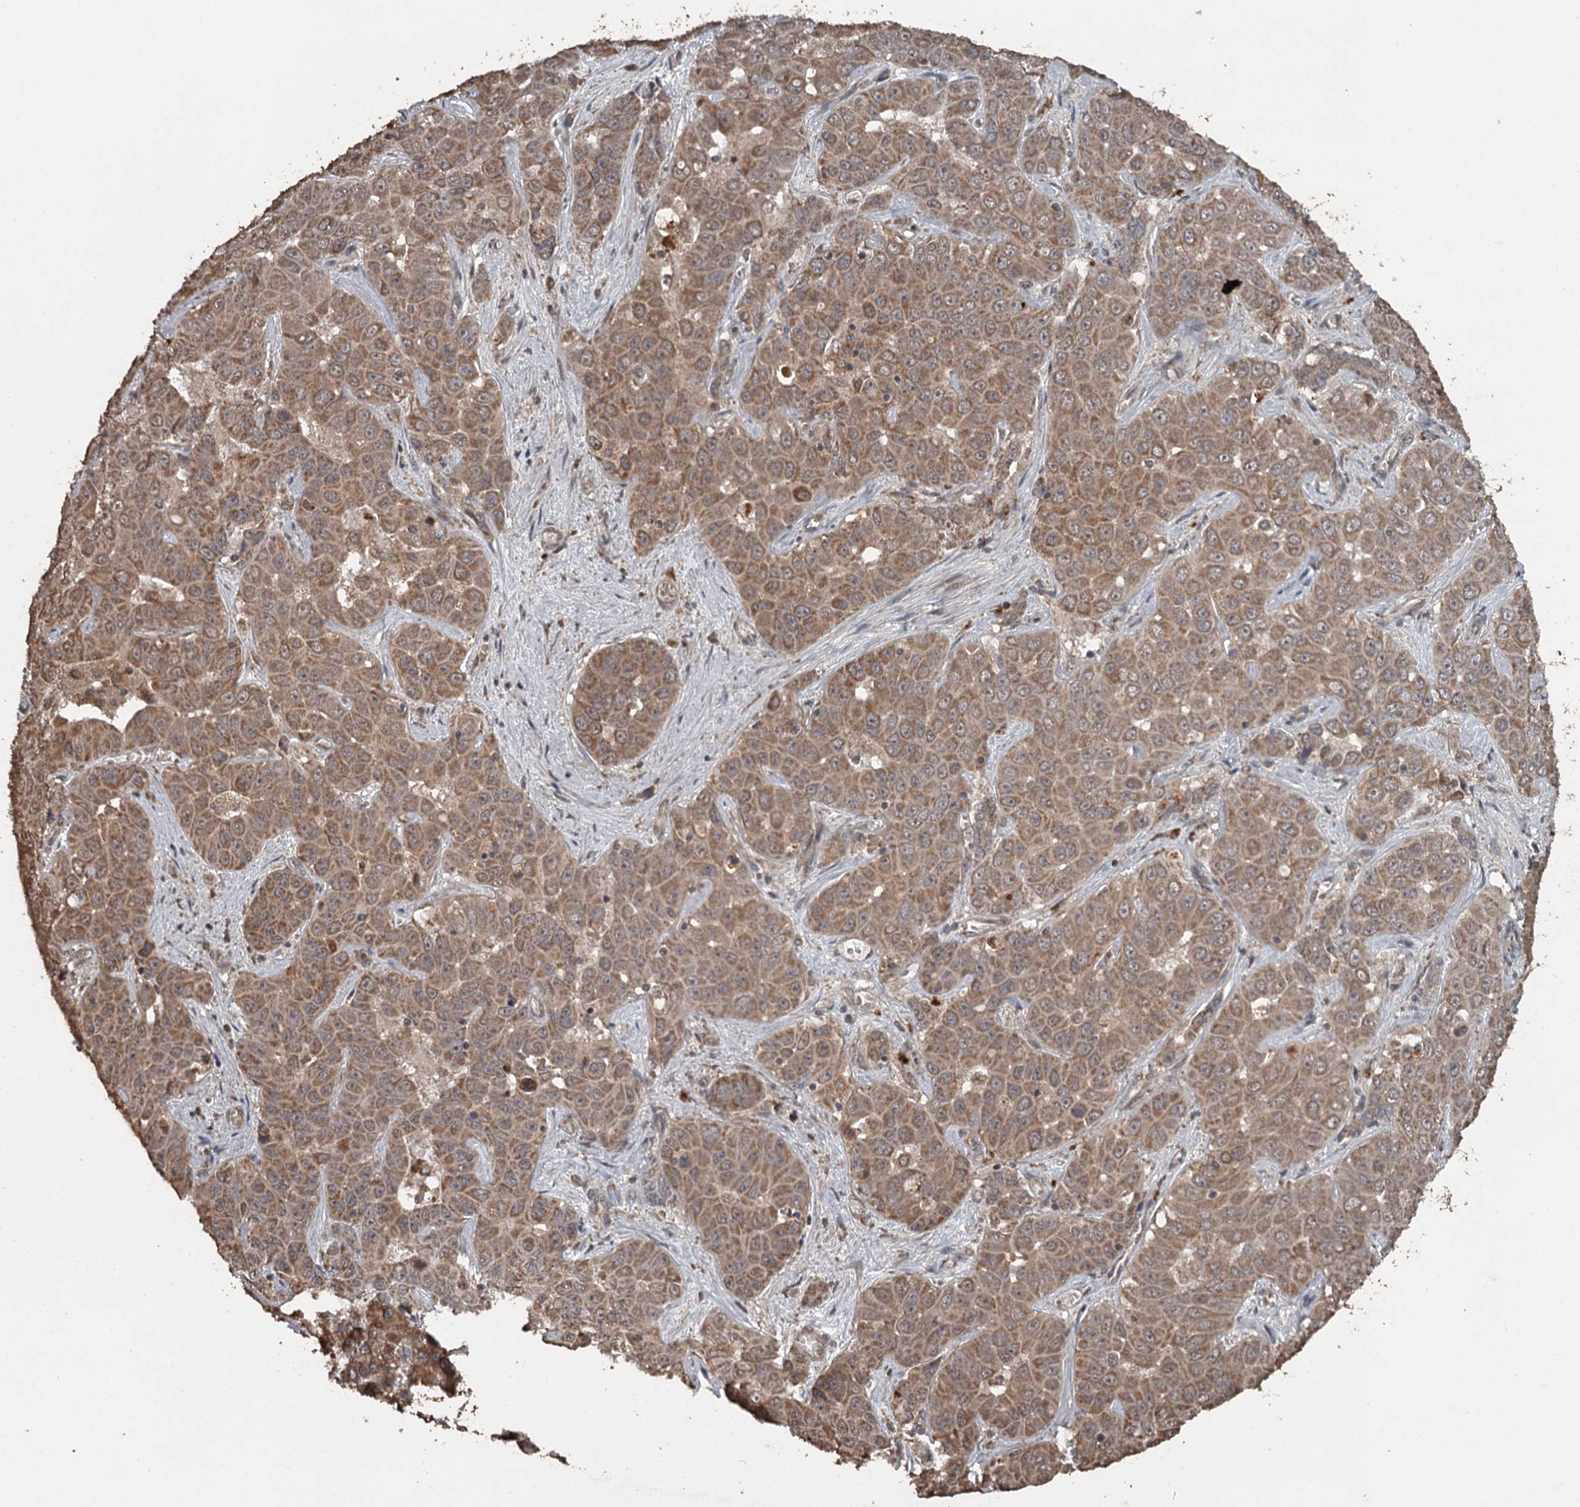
{"staining": {"intensity": "moderate", "quantity": ">75%", "location": "cytoplasmic/membranous"}, "tissue": "liver cancer", "cell_type": "Tumor cells", "image_type": "cancer", "snomed": [{"axis": "morphology", "description": "Cholangiocarcinoma"}, {"axis": "topography", "description": "Liver"}], "caption": "This is a photomicrograph of immunohistochemistry (IHC) staining of liver cancer, which shows moderate positivity in the cytoplasmic/membranous of tumor cells.", "gene": "WIPI1", "patient": {"sex": "female", "age": 52}}